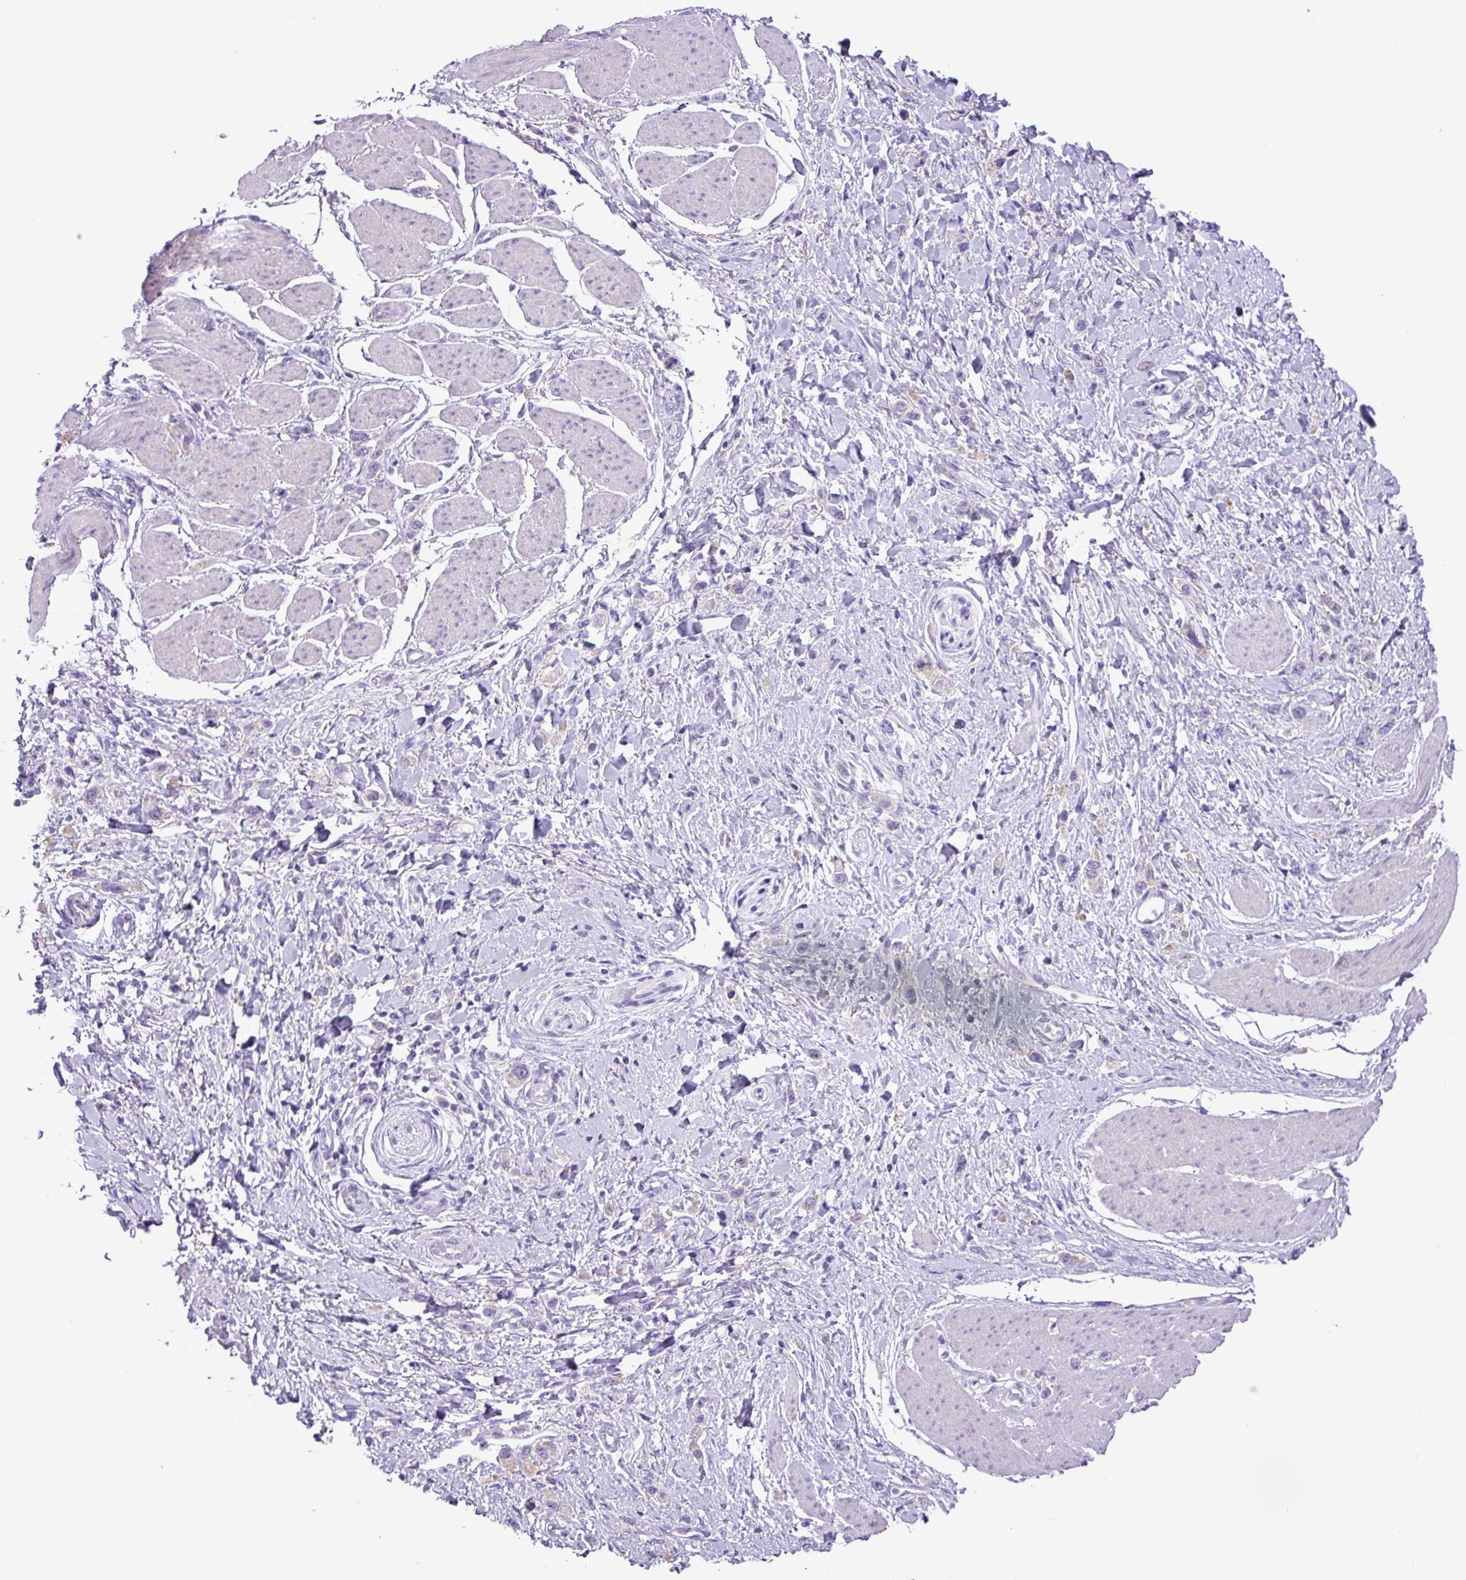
{"staining": {"intensity": "weak", "quantity": "<25%", "location": "cytoplasmic/membranous"}, "tissue": "stomach cancer", "cell_type": "Tumor cells", "image_type": "cancer", "snomed": [{"axis": "morphology", "description": "Adenocarcinoma, NOS"}, {"axis": "topography", "description": "Stomach"}], "caption": "This is a photomicrograph of IHC staining of adenocarcinoma (stomach), which shows no positivity in tumor cells.", "gene": "CYSTM1", "patient": {"sex": "female", "age": 65}}